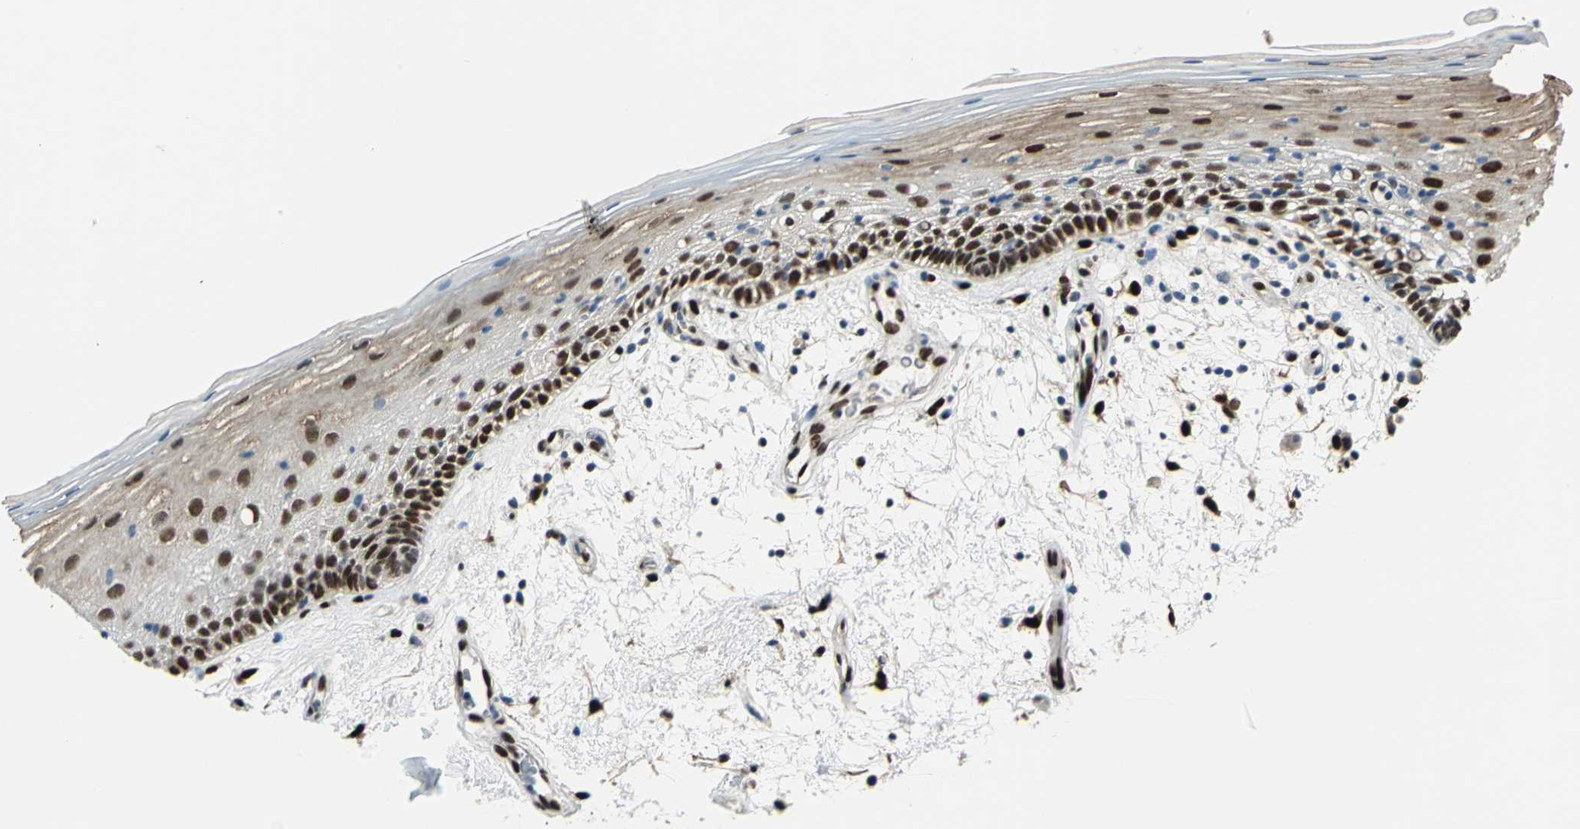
{"staining": {"intensity": "strong", "quantity": ">75%", "location": "cytoplasmic/membranous,nuclear"}, "tissue": "oral mucosa", "cell_type": "Squamous epithelial cells", "image_type": "normal", "snomed": [{"axis": "morphology", "description": "Normal tissue, NOS"}, {"axis": "morphology", "description": "Squamous cell carcinoma, NOS"}, {"axis": "topography", "description": "Skeletal muscle"}, {"axis": "topography", "description": "Oral tissue"}, {"axis": "topography", "description": "Head-Neck"}], "caption": "Benign oral mucosa shows strong cytoplasmic/membranous,nuclear expression in about >75% of squamous epithelial cells, visualized by immunohistochemistry. The staining was performed using DAB to visualize the protein expression in brown, while the nuclei were stained in blue with hematoxylin (Magnification: 20x).", "gene": "NFIA", "patient": {"sex": "male", "age": 71}}